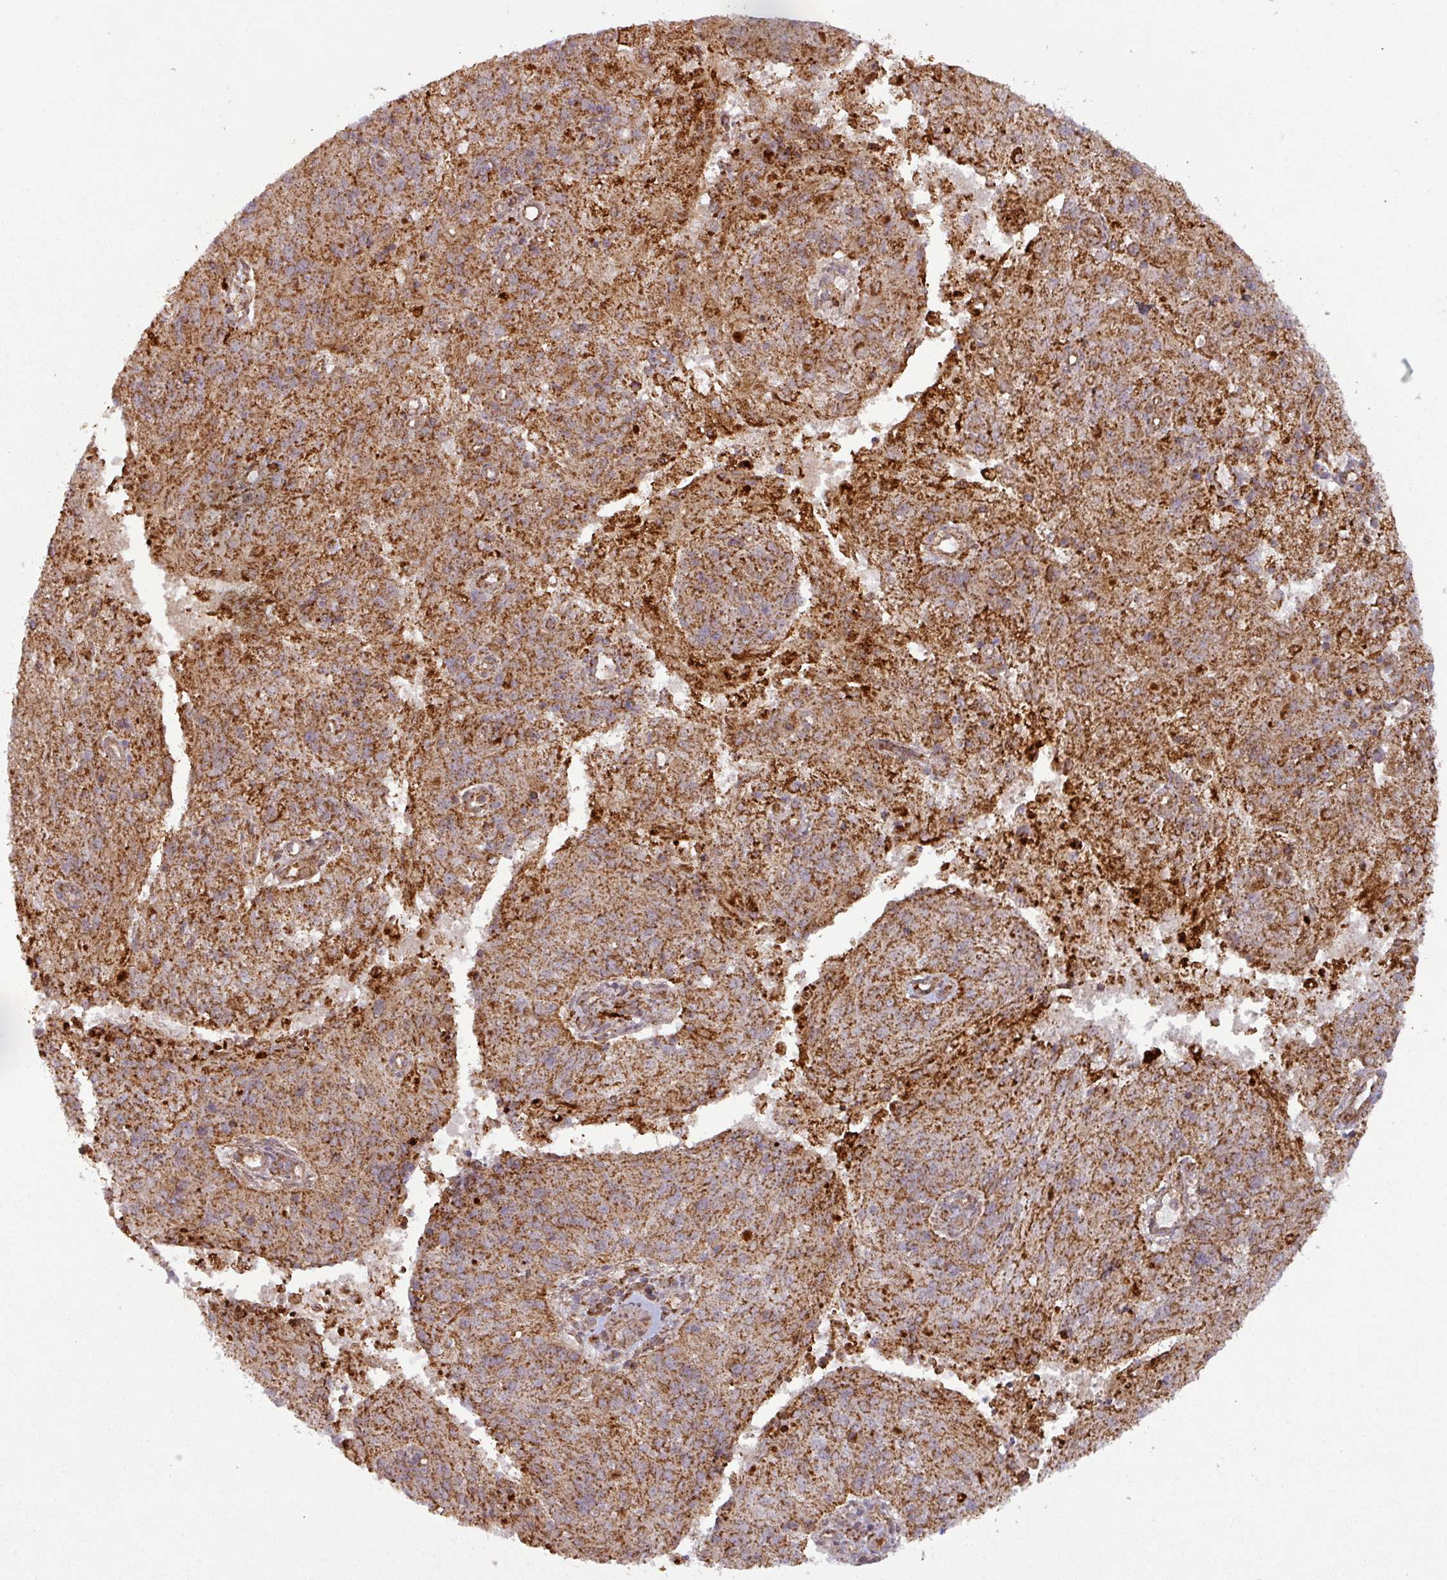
{"staining": {"intensity": "strong", "quantity": ">75%", "location": "cytoplasmic/membranous"}, "tissue": "endometrial cancer", "cell_type": "Tumor cells", "image_type": "cancer", "snomed": [{"axis": "morphology", "description": "Adenocarcinoma, NOS"}, {"axis": "topography", "description": "Endometrium"}], "caption": "Endometrial adenocarcinoma stained with DAB (3,3'-diaminobenzidine) immunohistochemistry reveals high levels of strong cytoplasmic/membranous expression in approximately >75% of tumor cells. (DAB IHC, brown staining for protein, blue staining for nuclei).", "gene": "GPD2", "patient": {"sex": "female", "age": 82}}